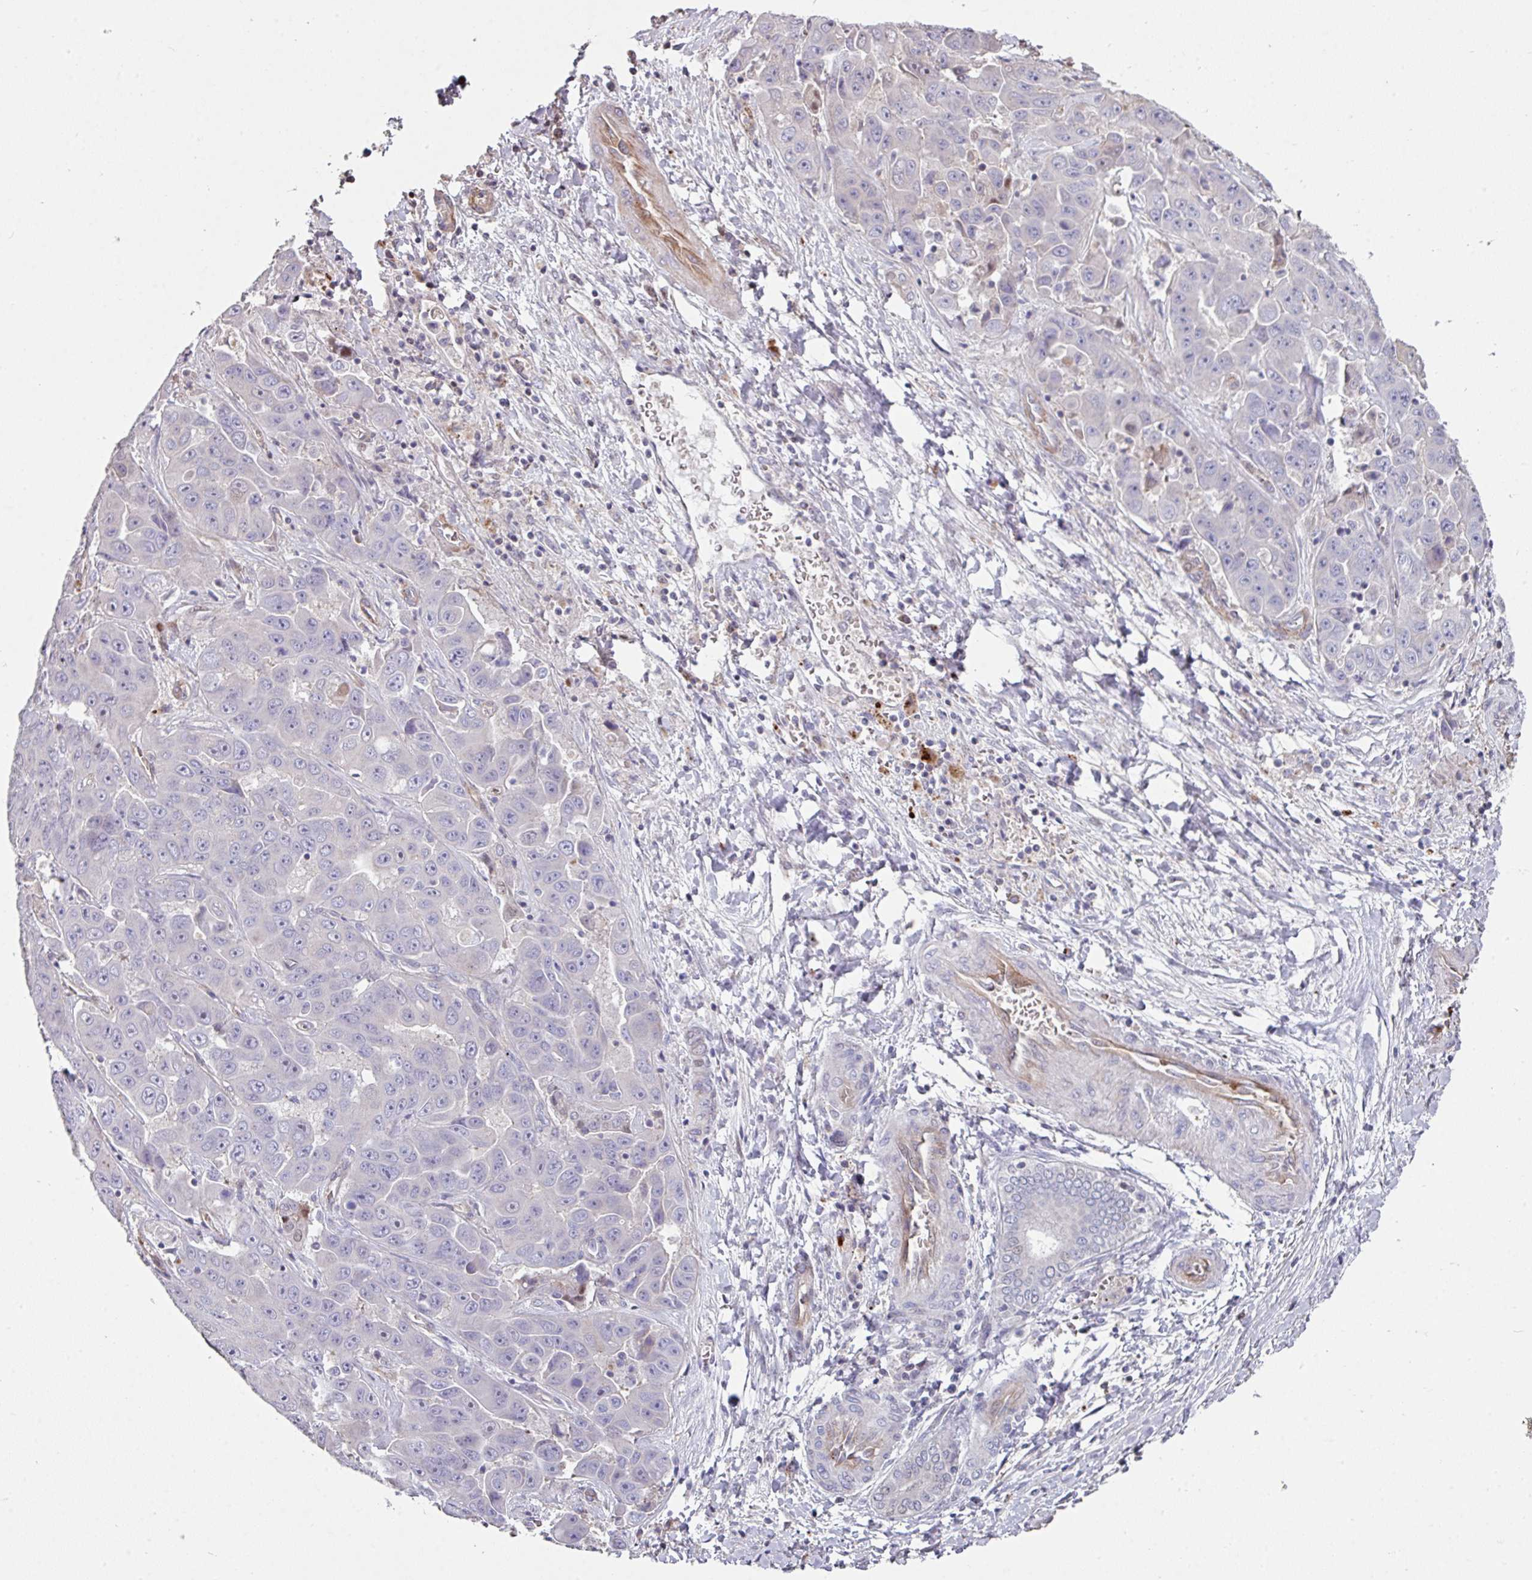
{"staining": {"intensity": "negative", "quantity": "none", "location": "none"}, "tissue": "liver cancer", "cell_type": "Tumor cells", "image_type": "cancer", "snomed": [{"axis": "morphology", "description": "Cholangiocarcinoma"}, {"axis": "topography", "description": "Liver"}], "caption": "This micrograph is of liver cancer (cholangiocarcinoma) stained with IHC to label a protein in brown with the nuclei are counter-stained blue. There is no expression in tumor cells. Brightfield microscopy of IHC stained with DAB (brown) and hematoxylin (blue), captured at high magnification.", "gene": "ANO9", "patient": {"sex": "female", "age": 52}}